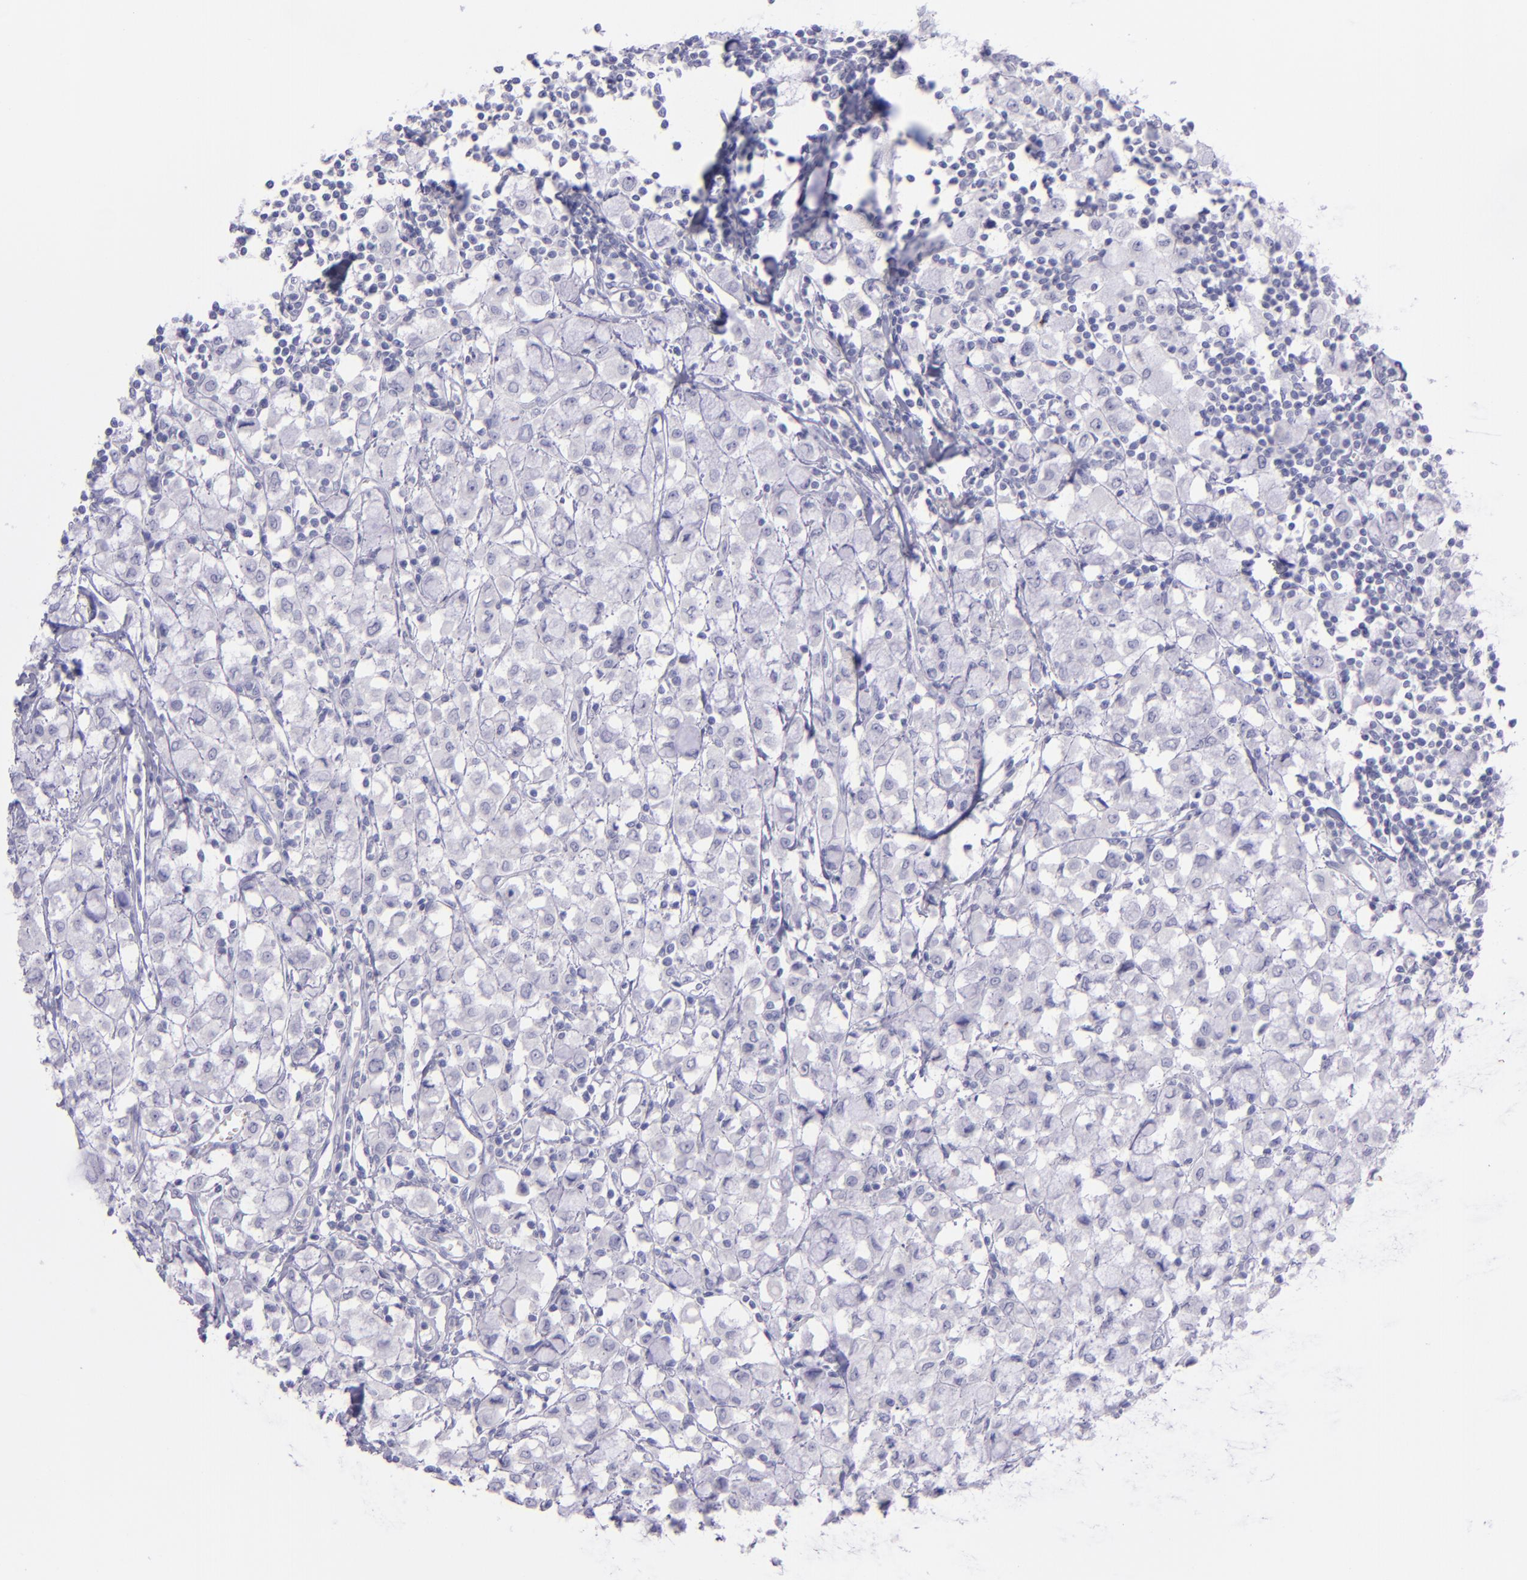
{"staining": {"intensity": "negative", "quantity": "none", "location": "none"}, "tissue": "breast cancer", "cell_type": "Tumor cells", "image_type": "cancer", "snomed": [{"axis": "morphology", "description": "Lobular carcinoma"}, {"axis": "topography", "description": "Breast"}], "caption": "Tumor cells are negative for protein expression in human breast cancer (lobular carcinoma).", "gene": "TNNT3", "patient": {"sex": "female", "age": 85}}